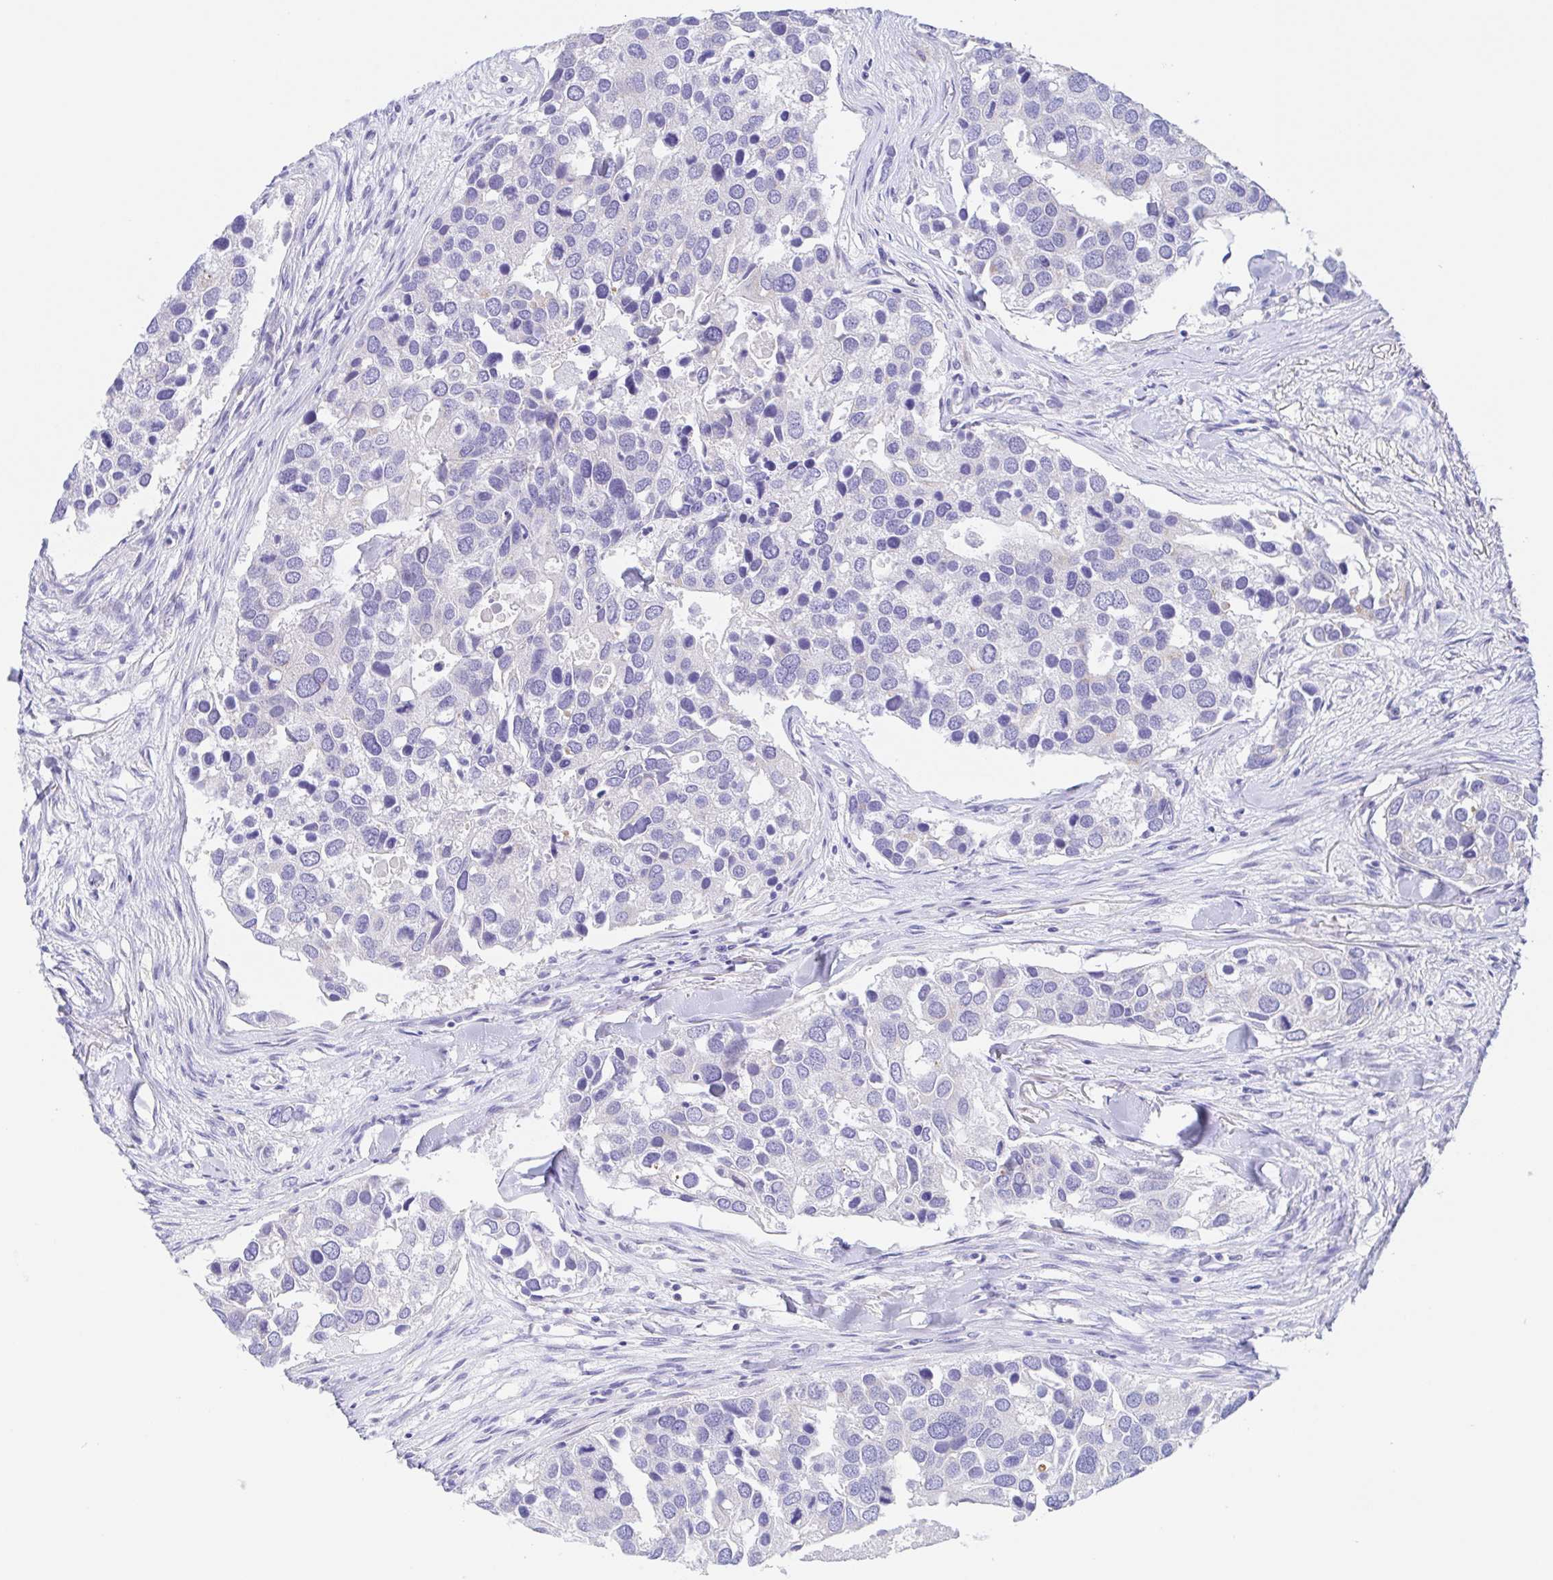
{"staining": {"intensity": "negative", "quantity": "none", "location": "none"}, "tissue": "breast cancer", "cell_type": "Tumor cells", "image_type": "cancer", "snomed": [{"axis": "morphology", "description": "Duct carcinoma"}, {"axis": "topography", "description": "Breast"}], "caption": "Immunohistochemistry of breast invasive ductal carcinoma demonstrates no staining in tumor cells.", "gene": "SCG3", "patient": {"sex": "female", "age": 83}}